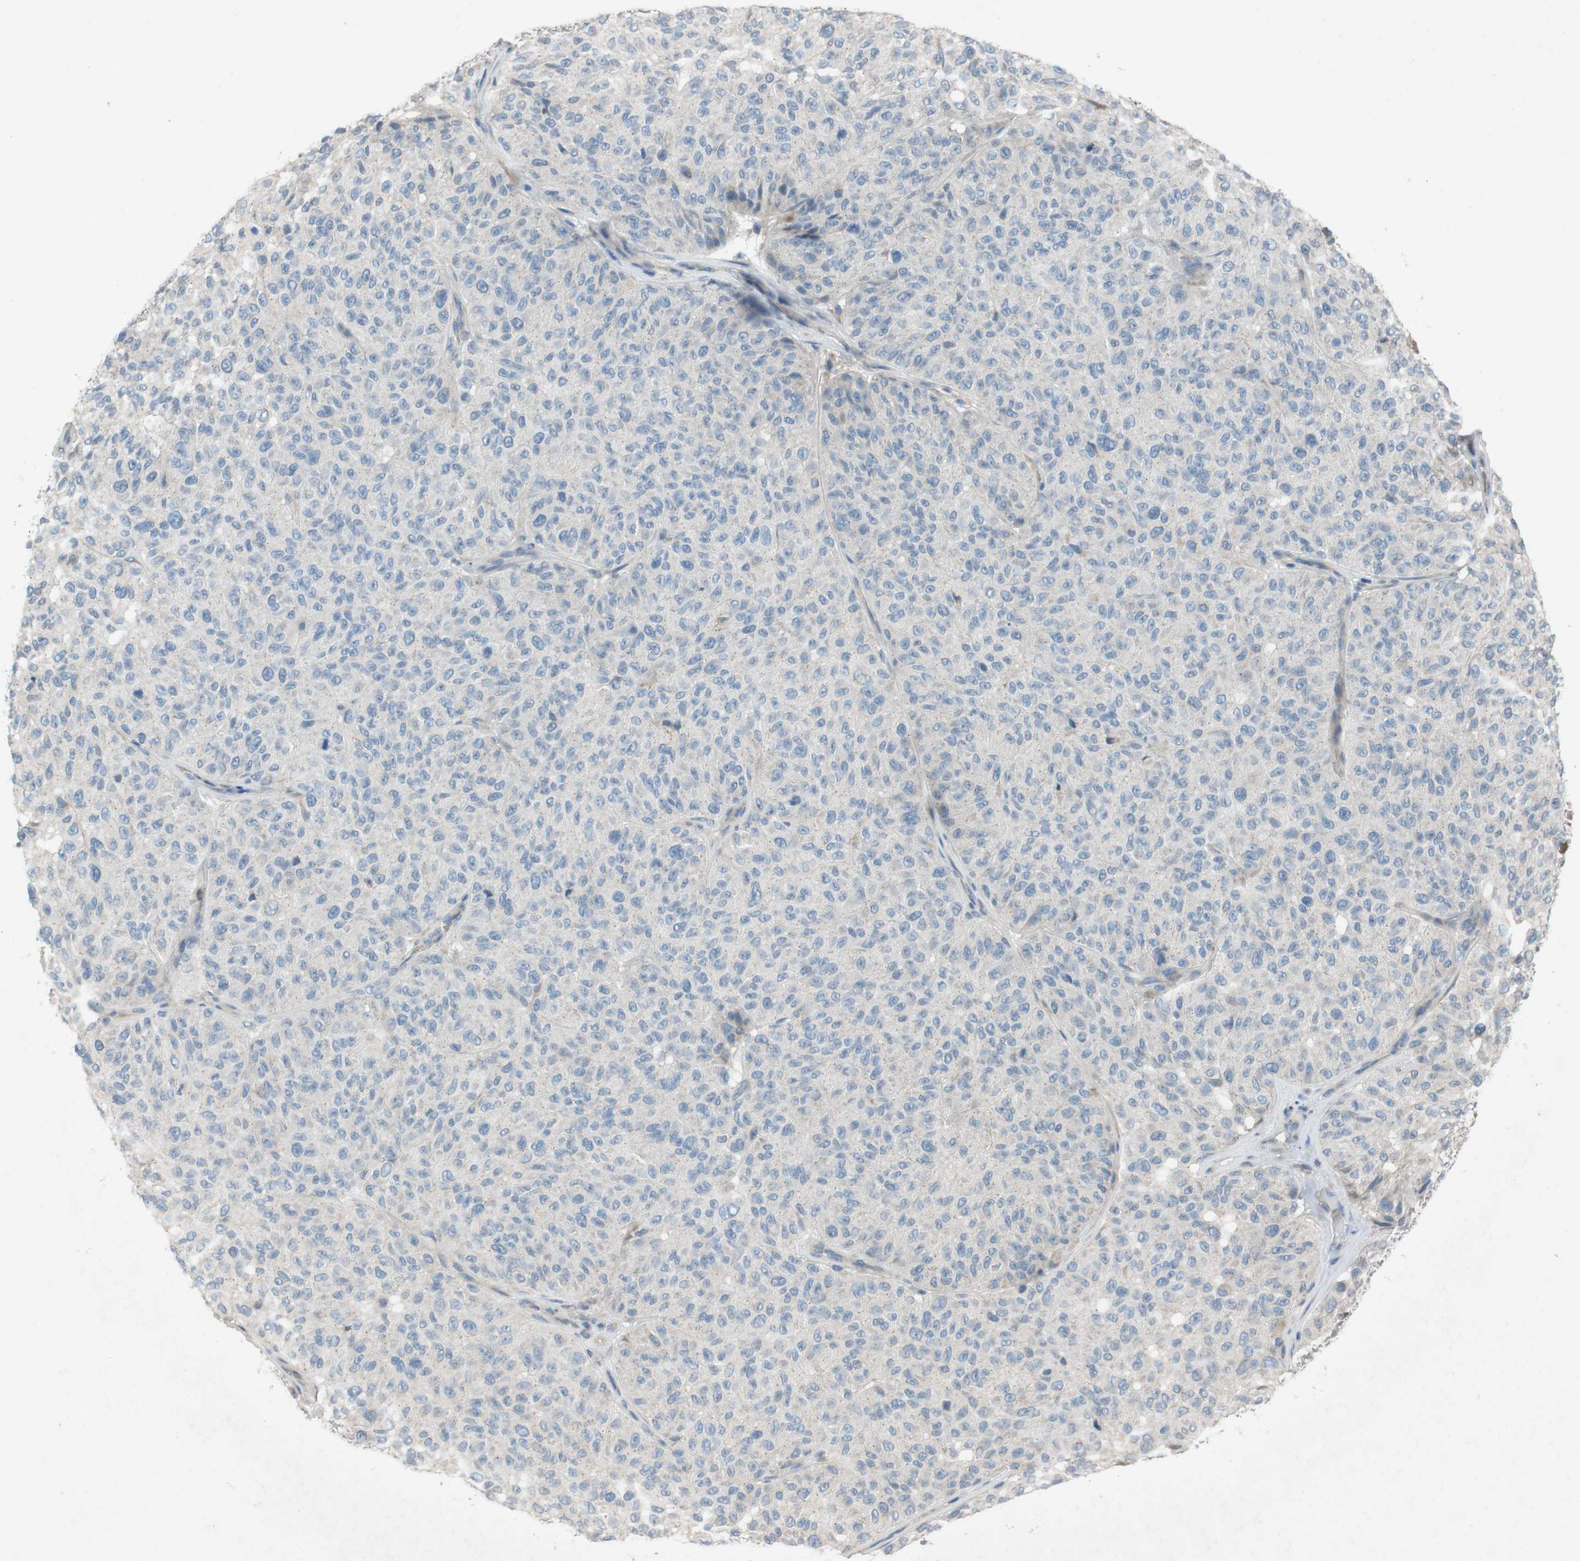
{"staining": {"intensity": "weak", "quantity": "<25%", "location": "cytoplasmic/membranous"}, "tissue": "melanoma", "cell_type": "Tumor cells", "image_type": "cancer", "snomed": [{"axis": "morphology", "description": "Malignant melanoma, NOS"}, {"axis": "topography", "description": "Skin"}], "caption": "This is a histopathology image of immunohistochemistry staining of melanoma, which shows no staining in tumor cells.", "gene": "ADD2", "patient": {"sex": "female", "age": 46}}